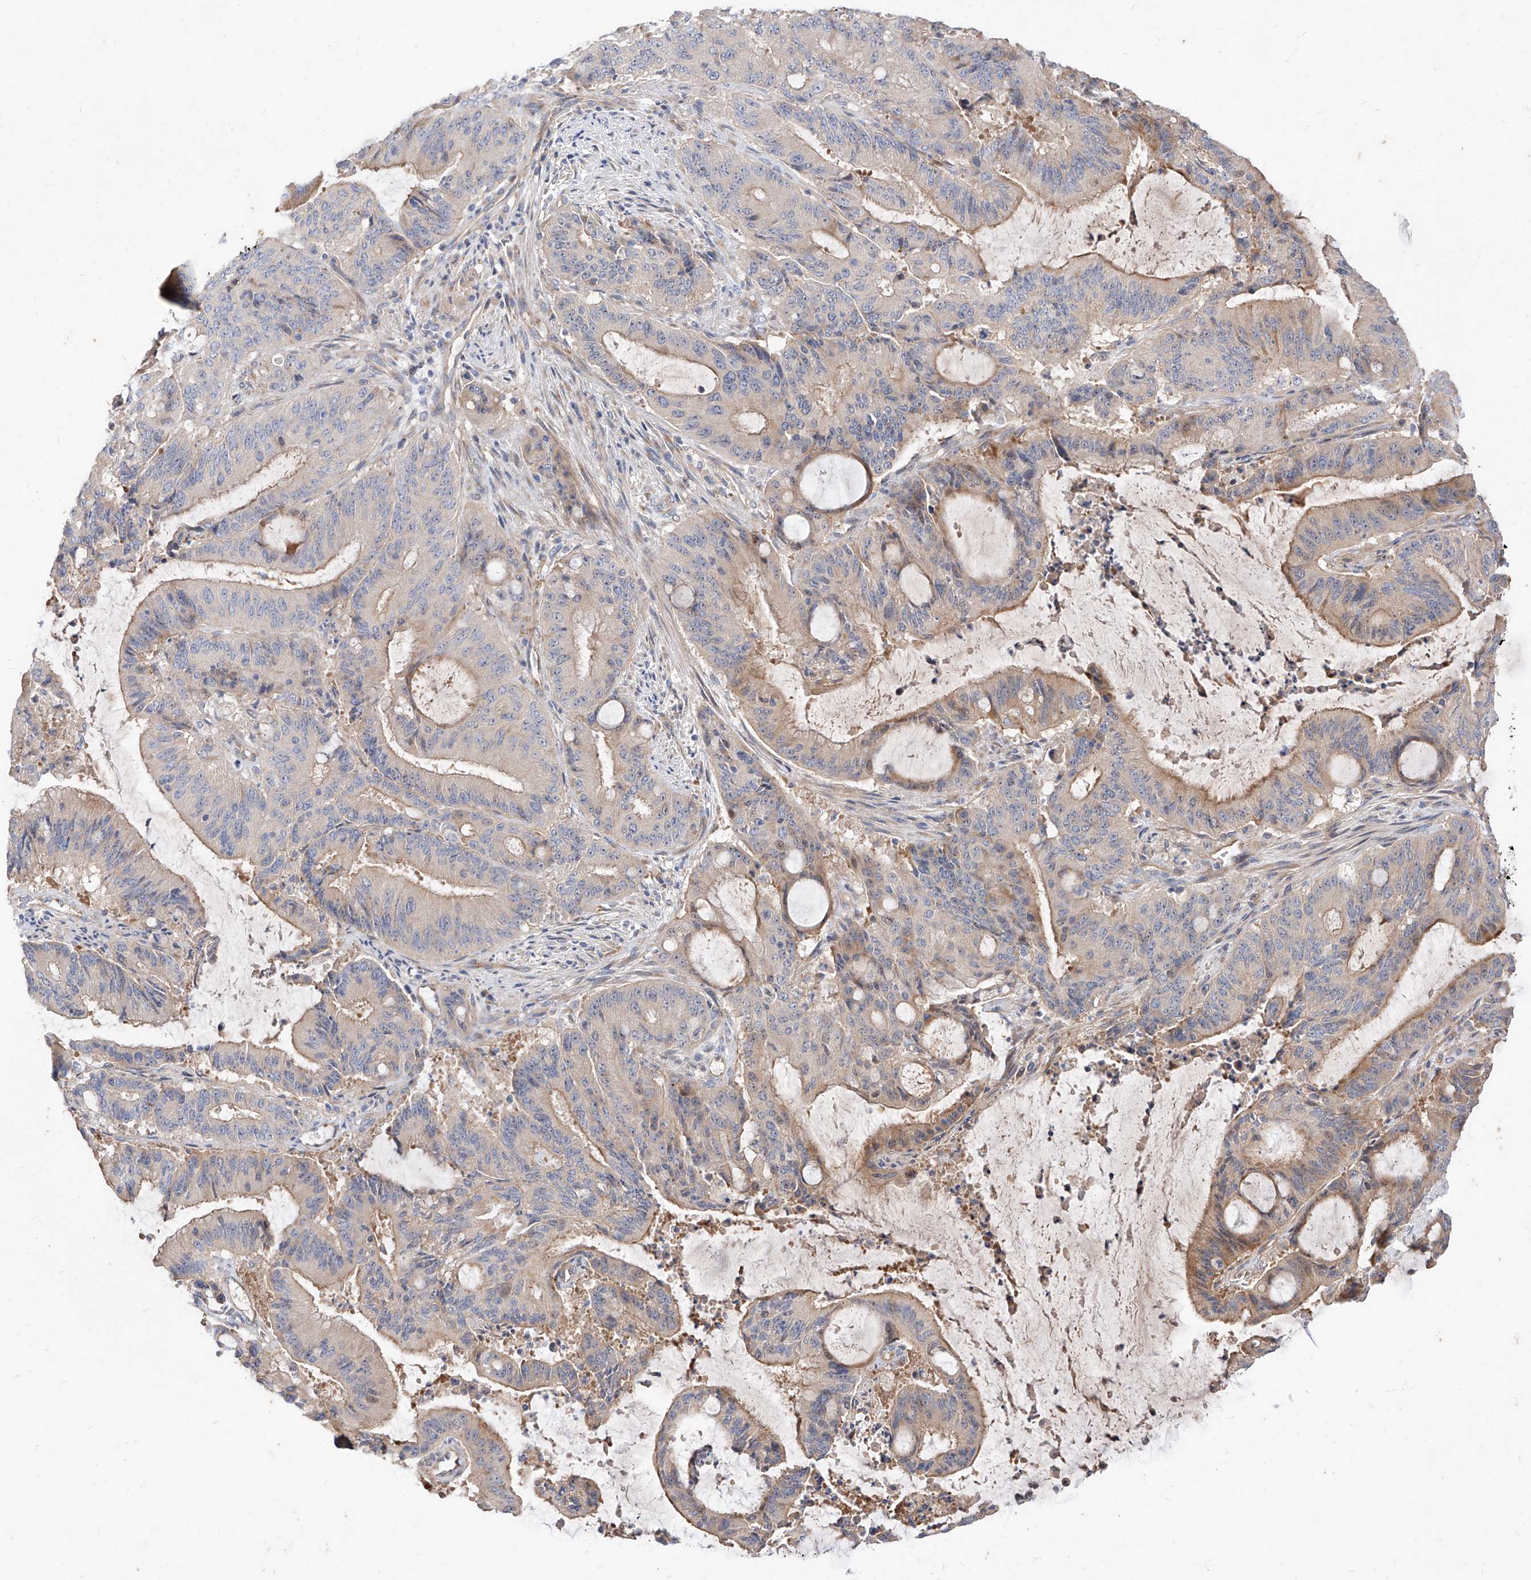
{"staining": {"intensity": "moderate", "quantity": "<25%", "location": "cytoplasmic/membranous"}, "tissue": "liver cancer", "cell_type": "Tumor cells", "image_type": "cancer", "snomed": [{"axis": "morphology", "description": "Normal tissue, NOS"}, {"axis": "morphology", "description": "Cholangiocarcinoma"}, {"axis": "topography", "description": "Liver"}, {"axis": "topography", "description": "Peripheral nerve tissue"}], "caption": "Liver cancer (cholangiocarcinoma) was stained to show a protein in brown. There is low levels of moderate cytoplasmic/membranous staining in about <25% of tumor cells. (Stains: DAB in brown, nuclei in blue, Microscopy: brightfield microscopy at high magnification).", "gene": "DIRAS3", "patient": {"sex": "female", "age": 73}}